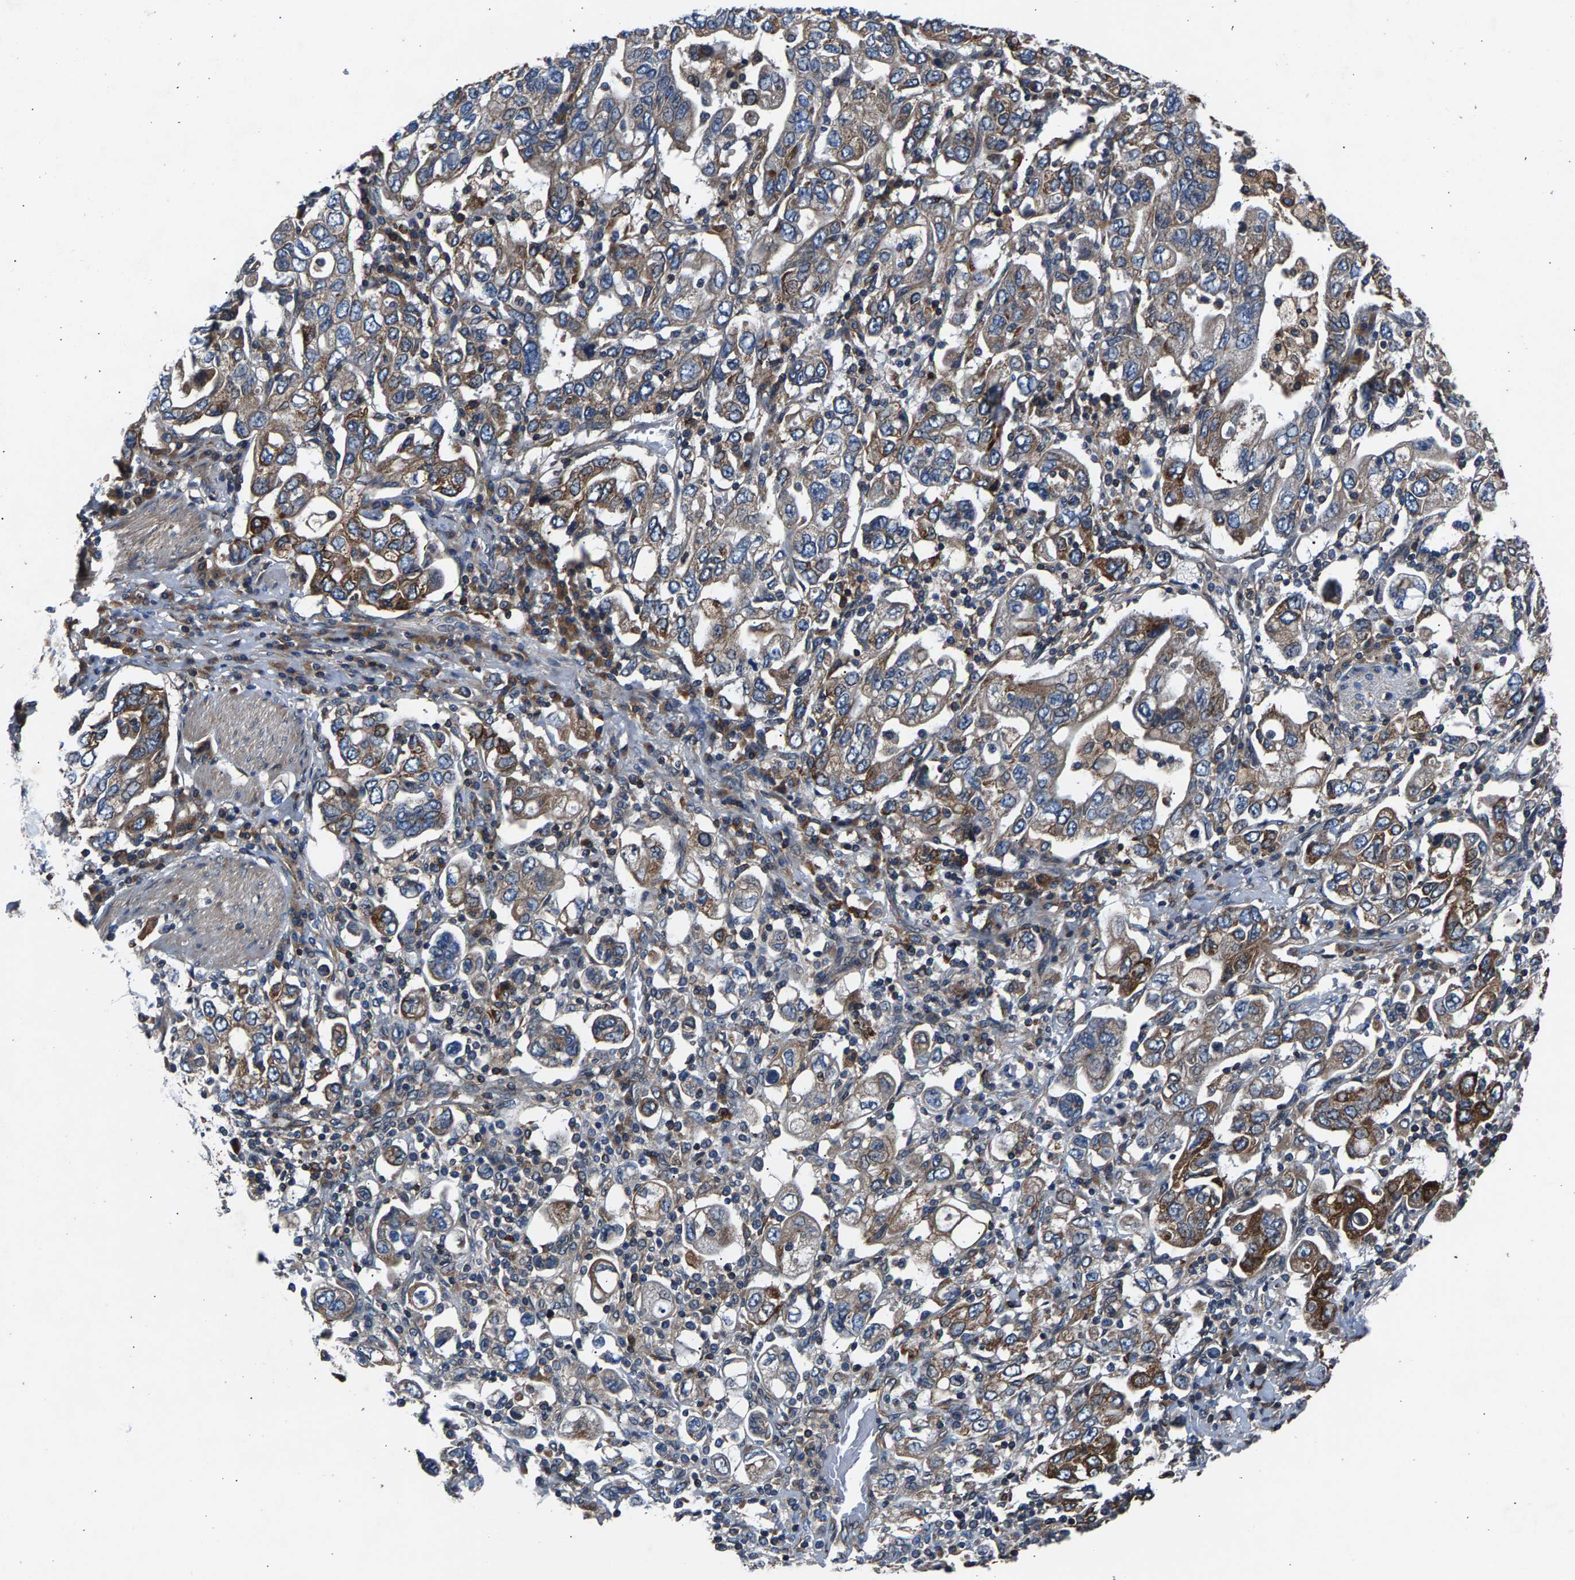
{"staining": {"intensity": "moderate", "quantity": "25%-75%", "location": "cytoplasmic/membranous"}, "tissue": "stomach cancer", "cell_type": "Tumor cells", "image_type": "cancer", "snomed": [{"axis": "morphology", "description": "Adenocarcinoma, NOS"}, {"axis": "topography", "description": "Stomach, upper"}], "caption": "There is medium levels of moderate cytoplasmic/membranous expression in tumor cells of stomach adenocarcinoma, as demonstrated by immunohistochemical staining (brown color).", "gene": "LPCAT1", "patient": {"sex": "male", "age": 62}}